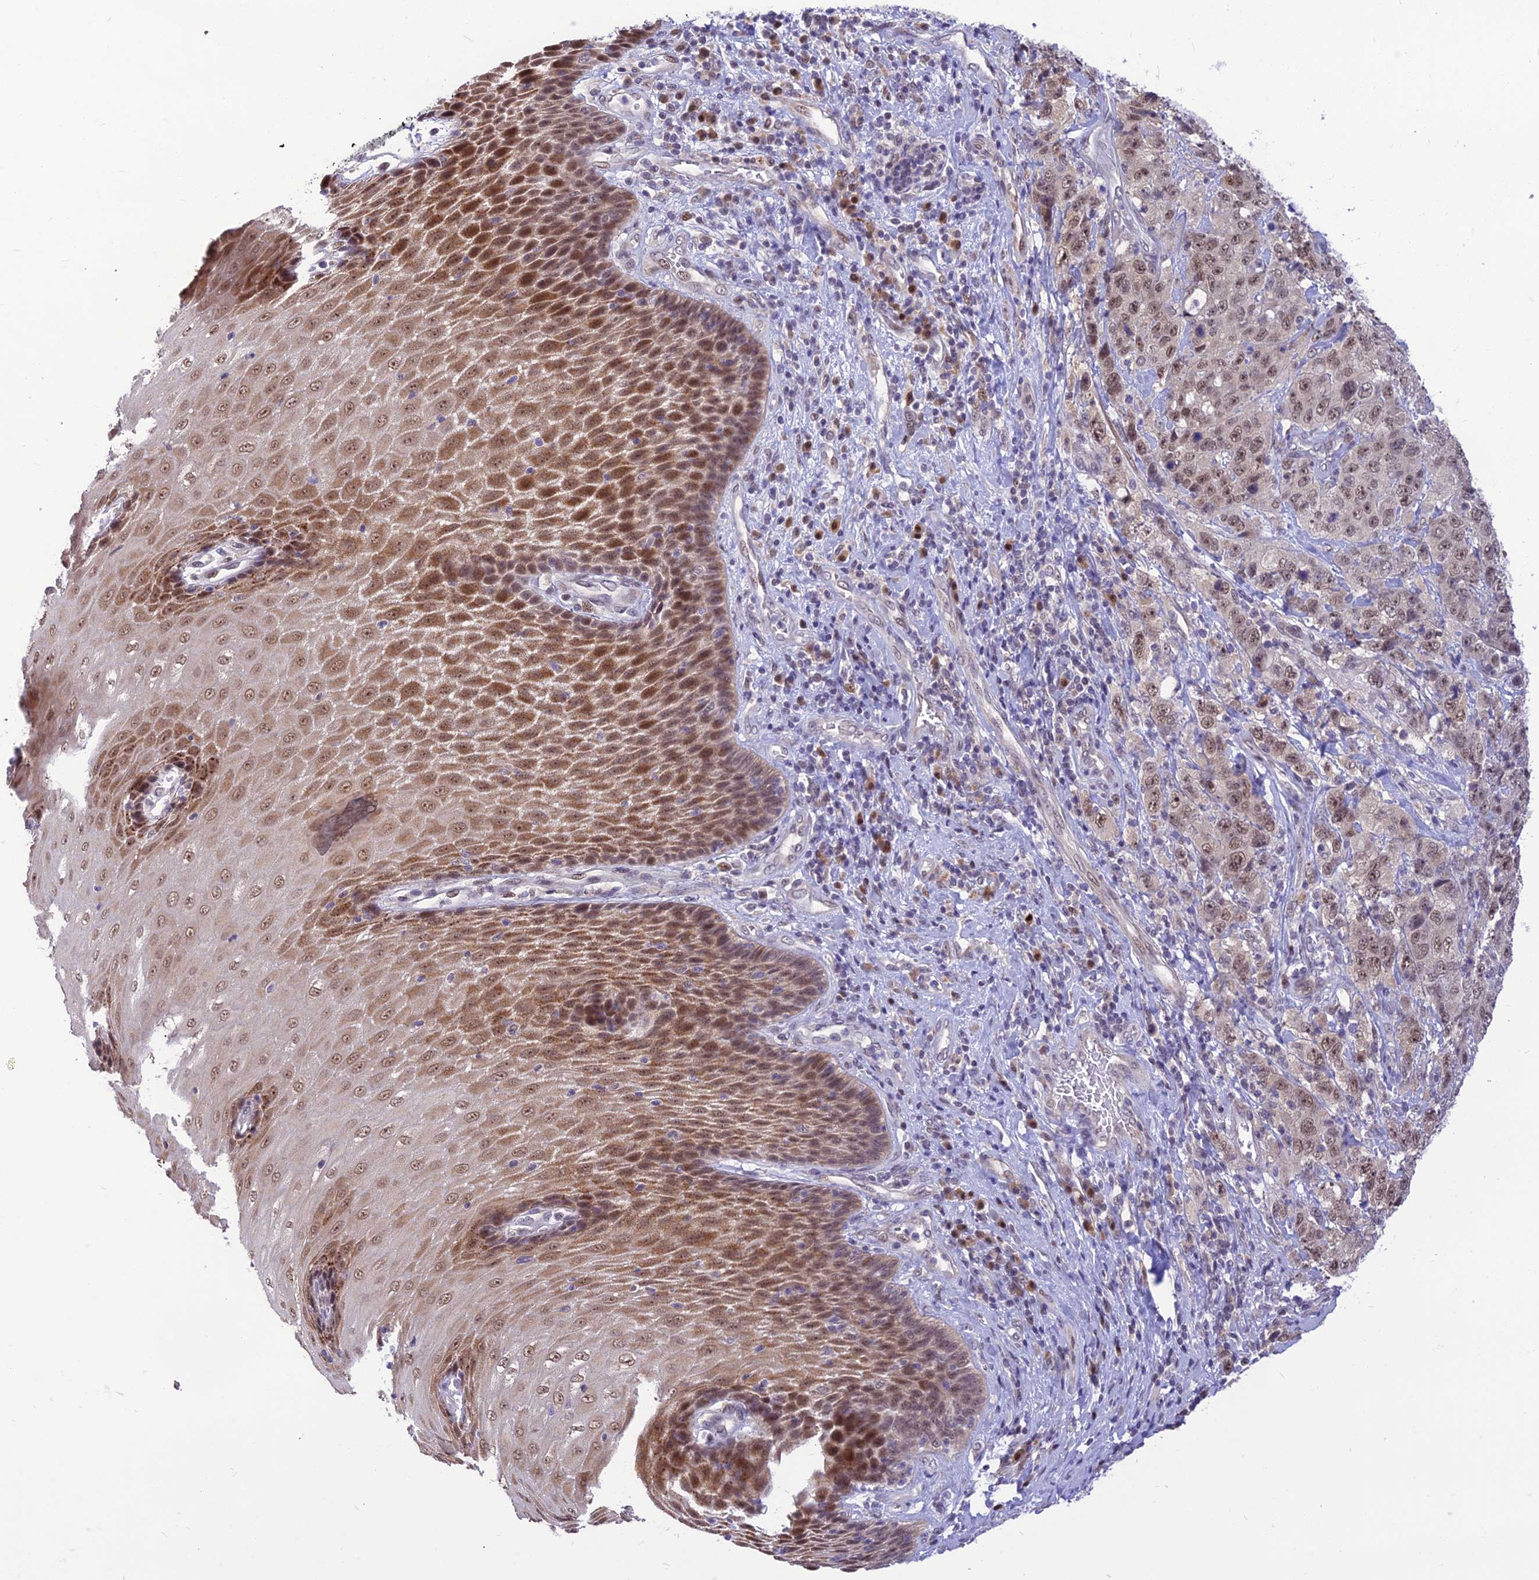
{"staining": {"intensity": "weak", "quantity": ">75%", "location": "nuclear"}, "tissue": "stomach cancer", "cell_type": "Tumor cells", "image_type": "cancer", "snomed": [{"axis": "morphology", "description": "Adenocarcinoma, NOS"}, {"axis": "topography", "description": "Stomach"}], "caption": "Stomach cancer stained with a protein marker shows weak staining in tumor cells.", "gene": "ASPDH", "patient": {"sex": "male", "age": 48}}